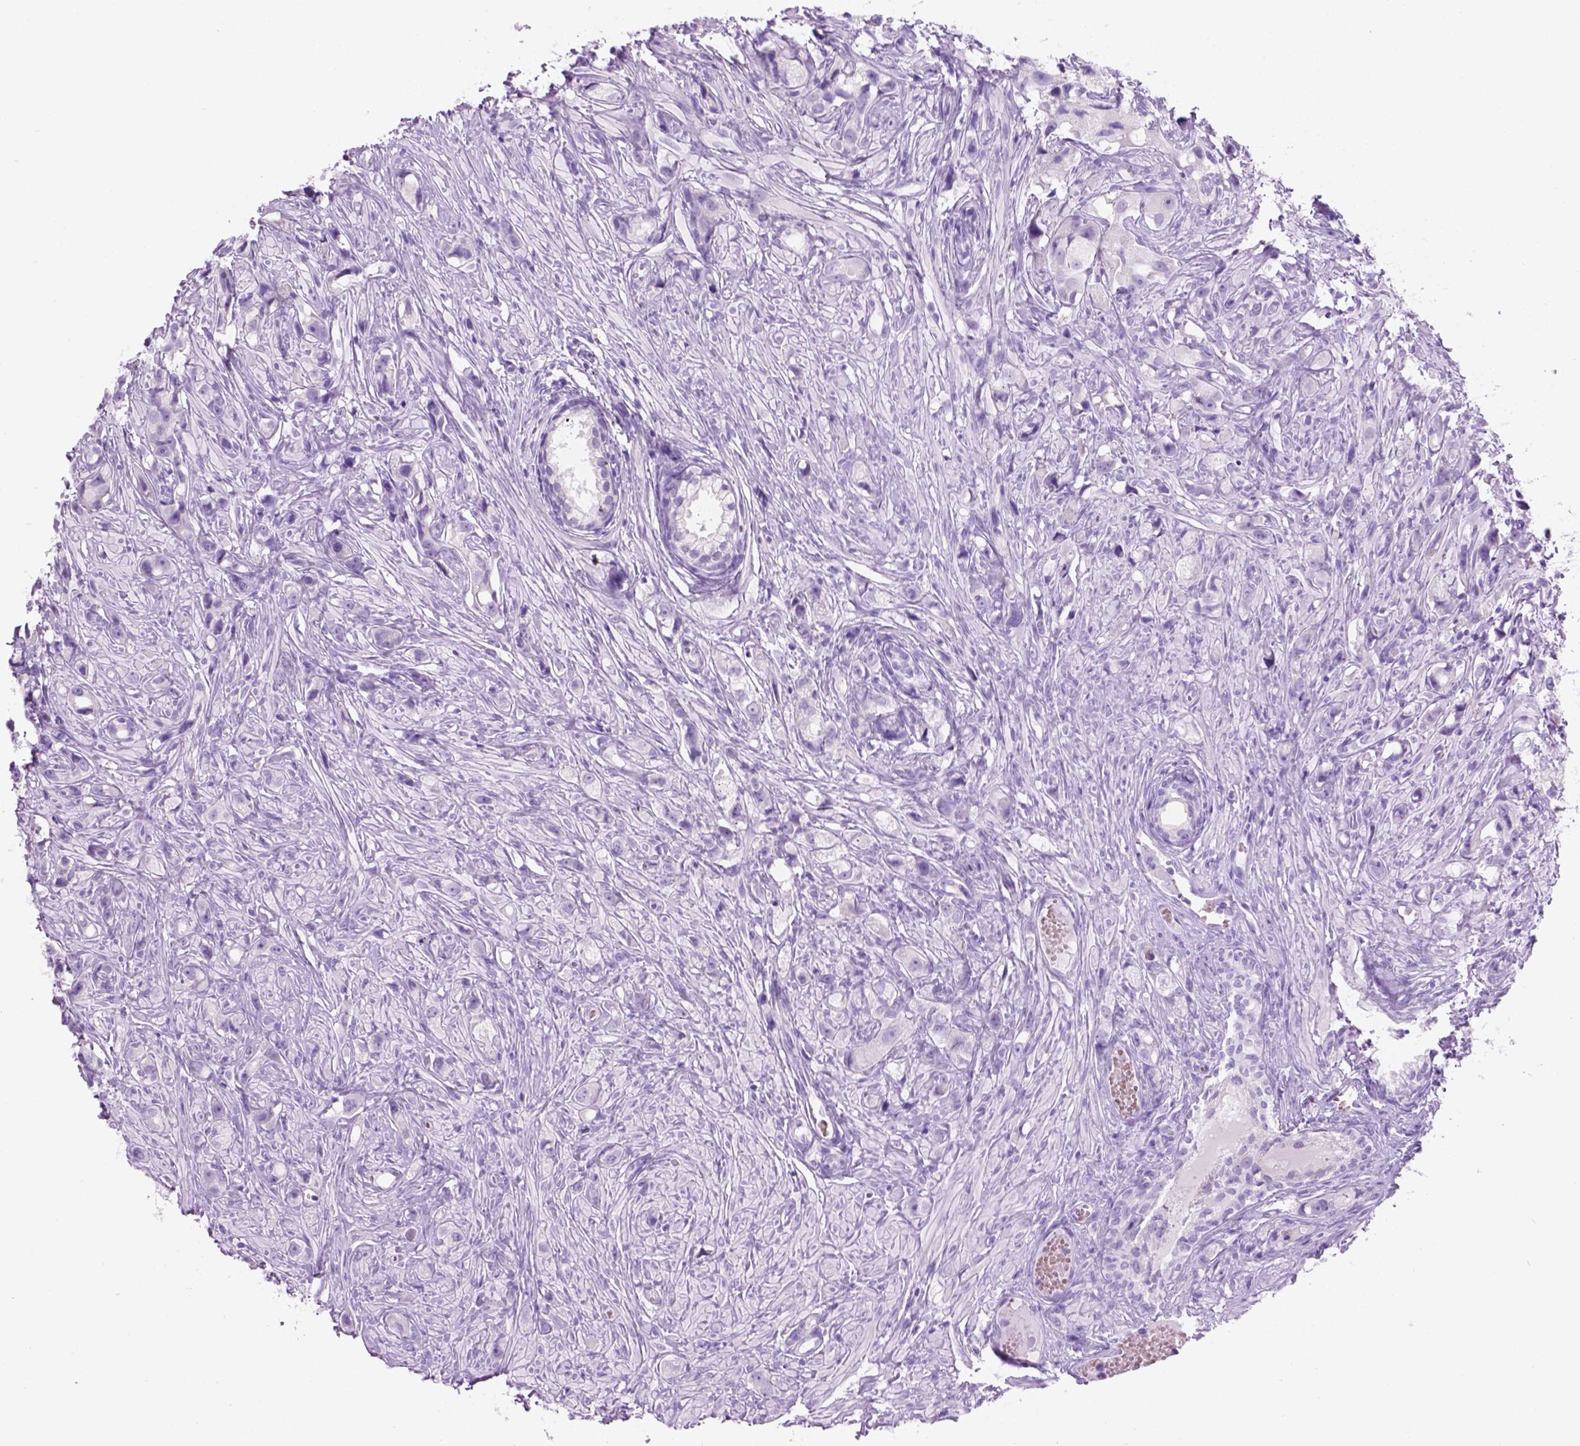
{"staining": {"intensity": "negative", "quantity": "none", "location": "none"}, "tissue": "prostate cancer", "cell_type": "Tumor cells", "image_type": "cancer", "snomed": [{"axis": "morphology", "description": "Adenocarcinoma, High grade"}, {"axis": "topography", "description": "Prostate"}], "caption": "The IHC micrograph has no significant staining in tumor cells of prostate cancer (adenocarcinoma (high-grade)) tissue.", "gene": "GRIN2B", "patient": {"sex": "male", "age": 75}}